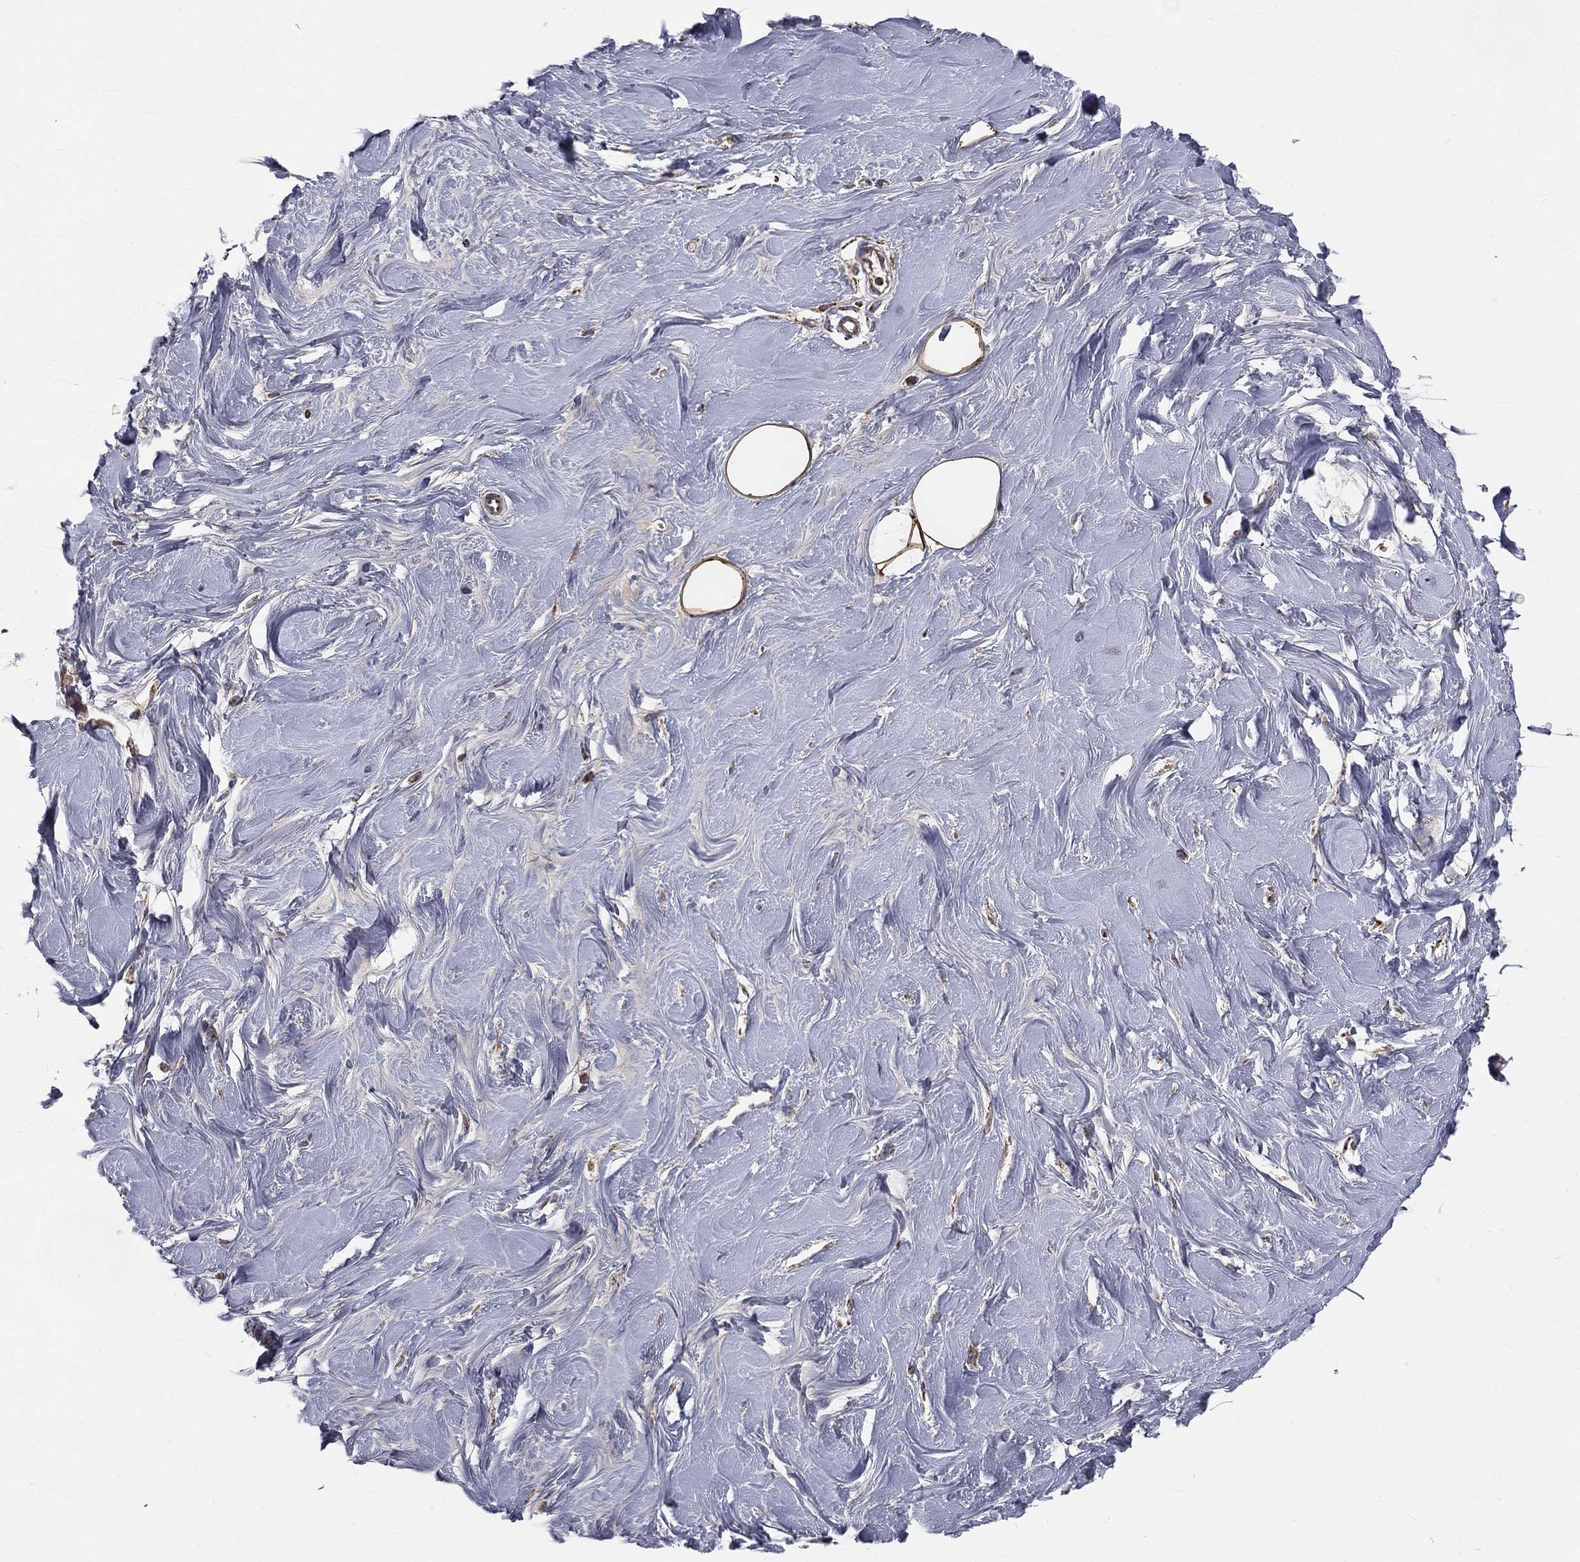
{"staining": {"intensity": "moderate", "quantity": "25%-75%", "location": "cytoplasmic/membranous"}, "tissue": "adipose tissue", "cell_type": "Adipocytes", "image_type": "normal", "snomed": [{"axis": "morphology", "description": "Normal tissue, NOS"}, {"axis": "topography", "description": "Breast"}], "caption": "Immunohistochemical staining of unremarkable human adipose tissue demonstrates medium levels of moderate cytoplasmic/membranous expression in approximately 25%-75% of adipocytes.", "gene": "GPD1", "patient": {"sex": "female", "age": 49}}